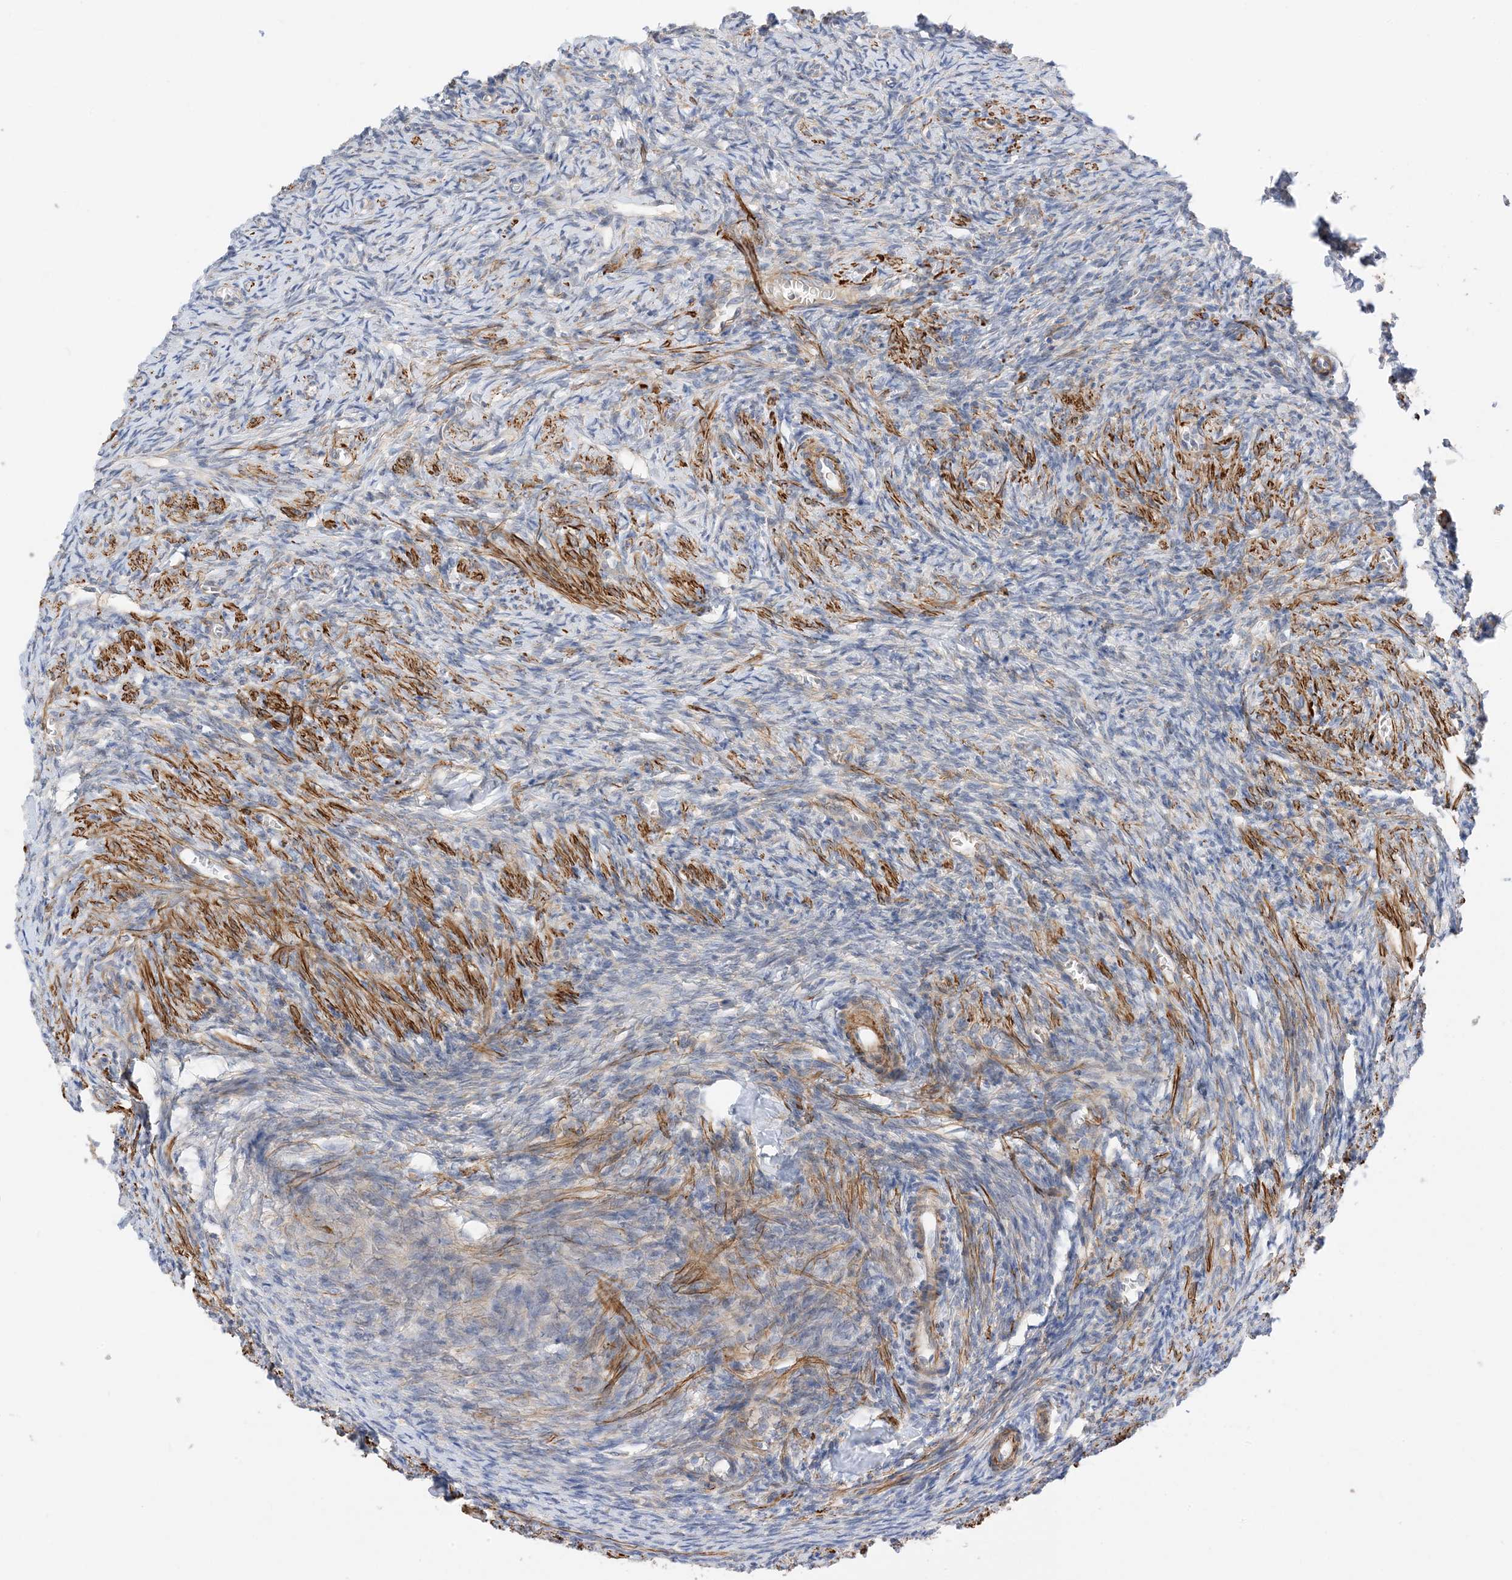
{"staining": {"intensity": "strong", "quantity": "<25%", "location": "cytoplasmic/membranous"}, "tissue": "ovary", "cell_type": "Ovarian stroma cells", "image_type": "normal", "snomed": [{"axis": "morphology", "description": "Normal tissue, NOS"}, {"axis": "topography", "description": "Ovary"}], "caption": "IHC micrograph of normal ovary: ovary stained using immunohistochemistry exhibits medium levels of strong protein expression localized specifically in the cytoplasmic/membranous of ovarian stroma cells, appearing as a cytoplasmic/membranous brown color.", "gene": "KIFBP", "patient": {"sex": "female", "age": 27}}